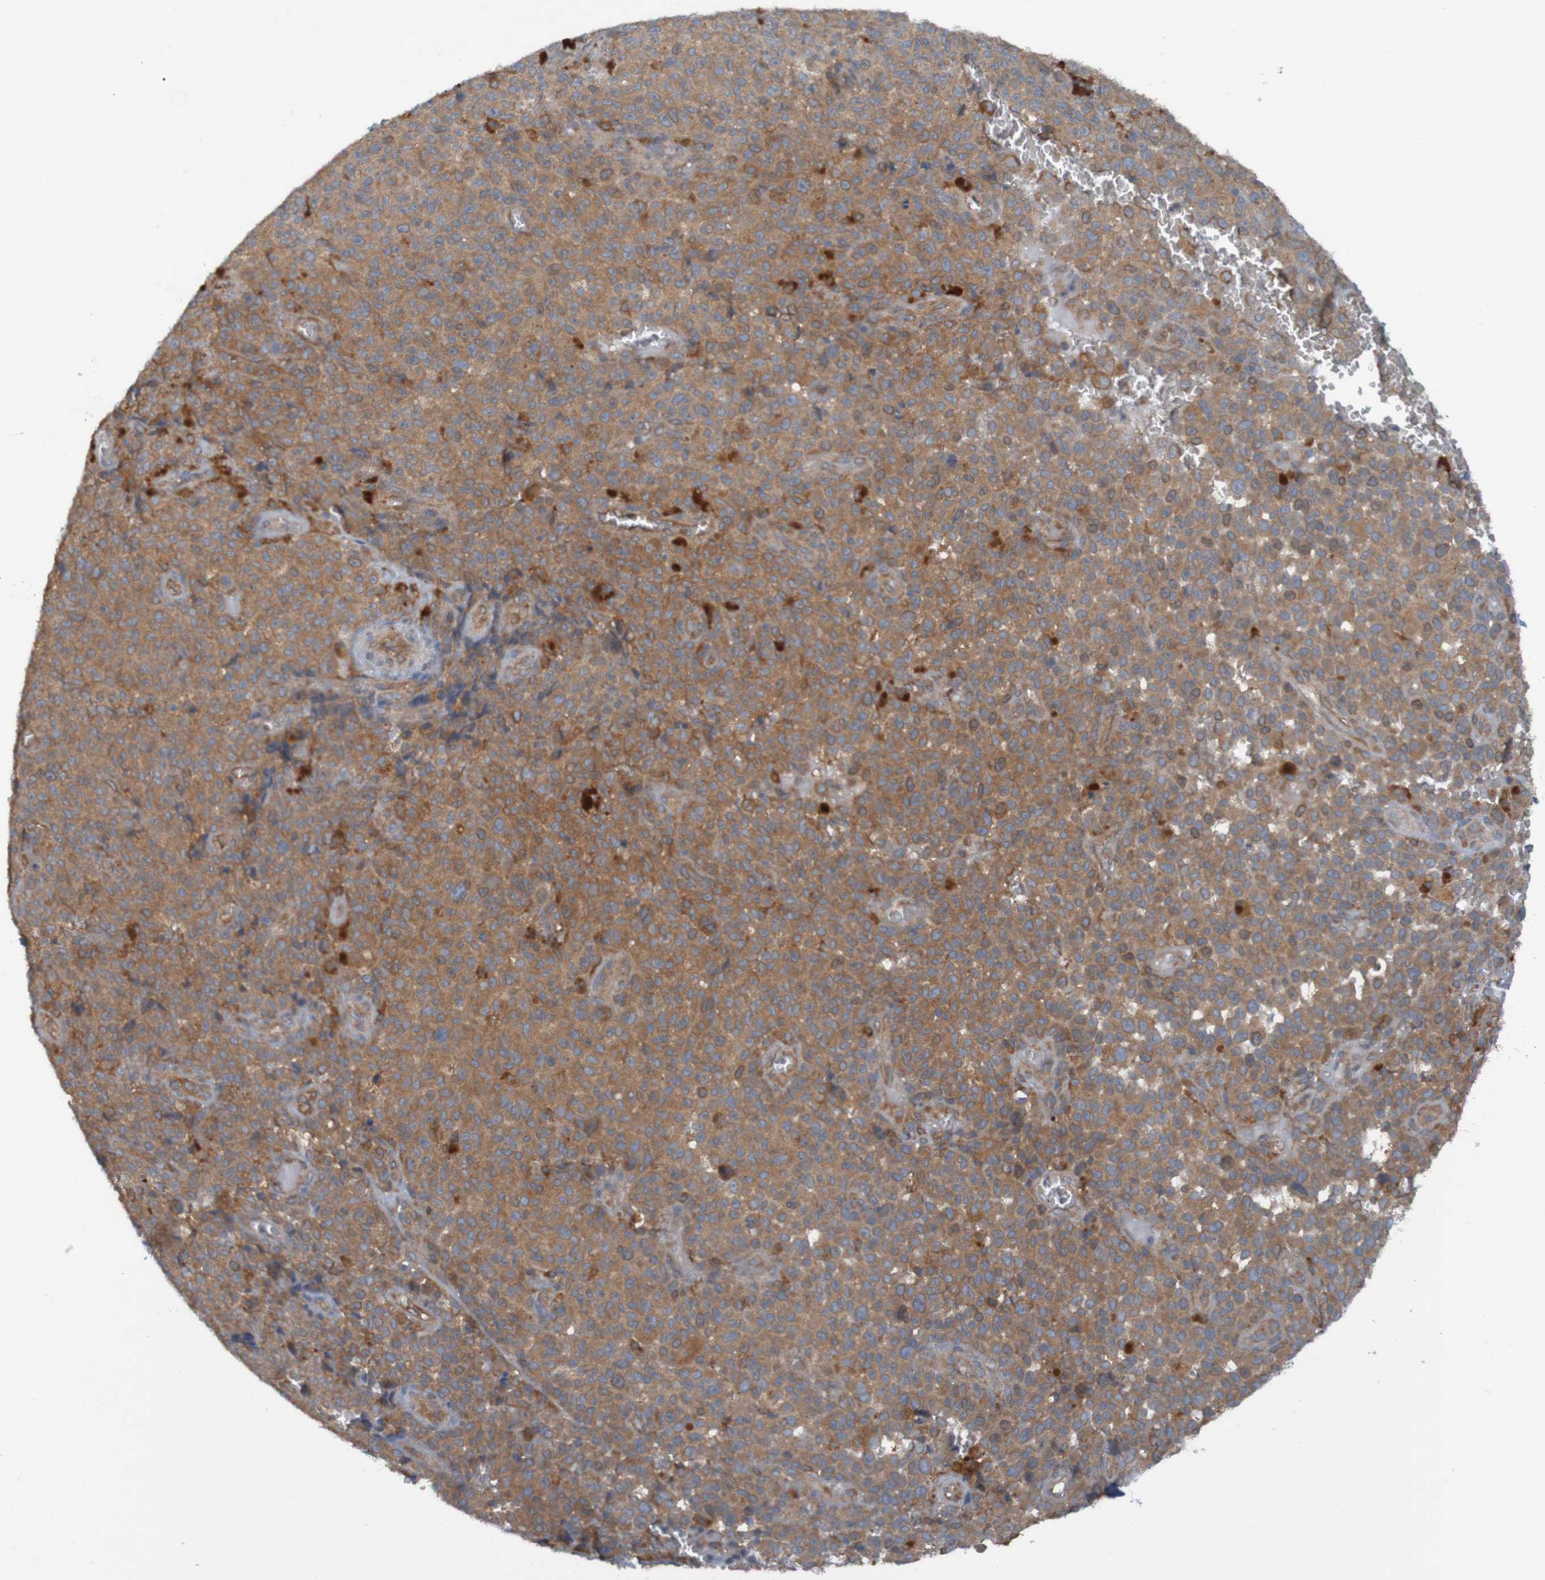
{"staining": {"intensity": "moderate", "quantity": ">75%", "location": "cytoplasmic/membranous"}, "tissue": "melanoma", "cell_type": "Tumor cells", "image_type": "cancer", "snomed": [{"axis": "morphology", "description": "Malignant melanoma, NOS"}, {"axis": "topography", "description": "Skin"}], "caption": "Immunohistochemical staining of human malignant melanoma shows medium levels of moderate cytoplasmic/membranous expression in approximately >75% of tumor cells.", "gene": "DNAJC4", "patient": {"sex": "female", "age": 82}}